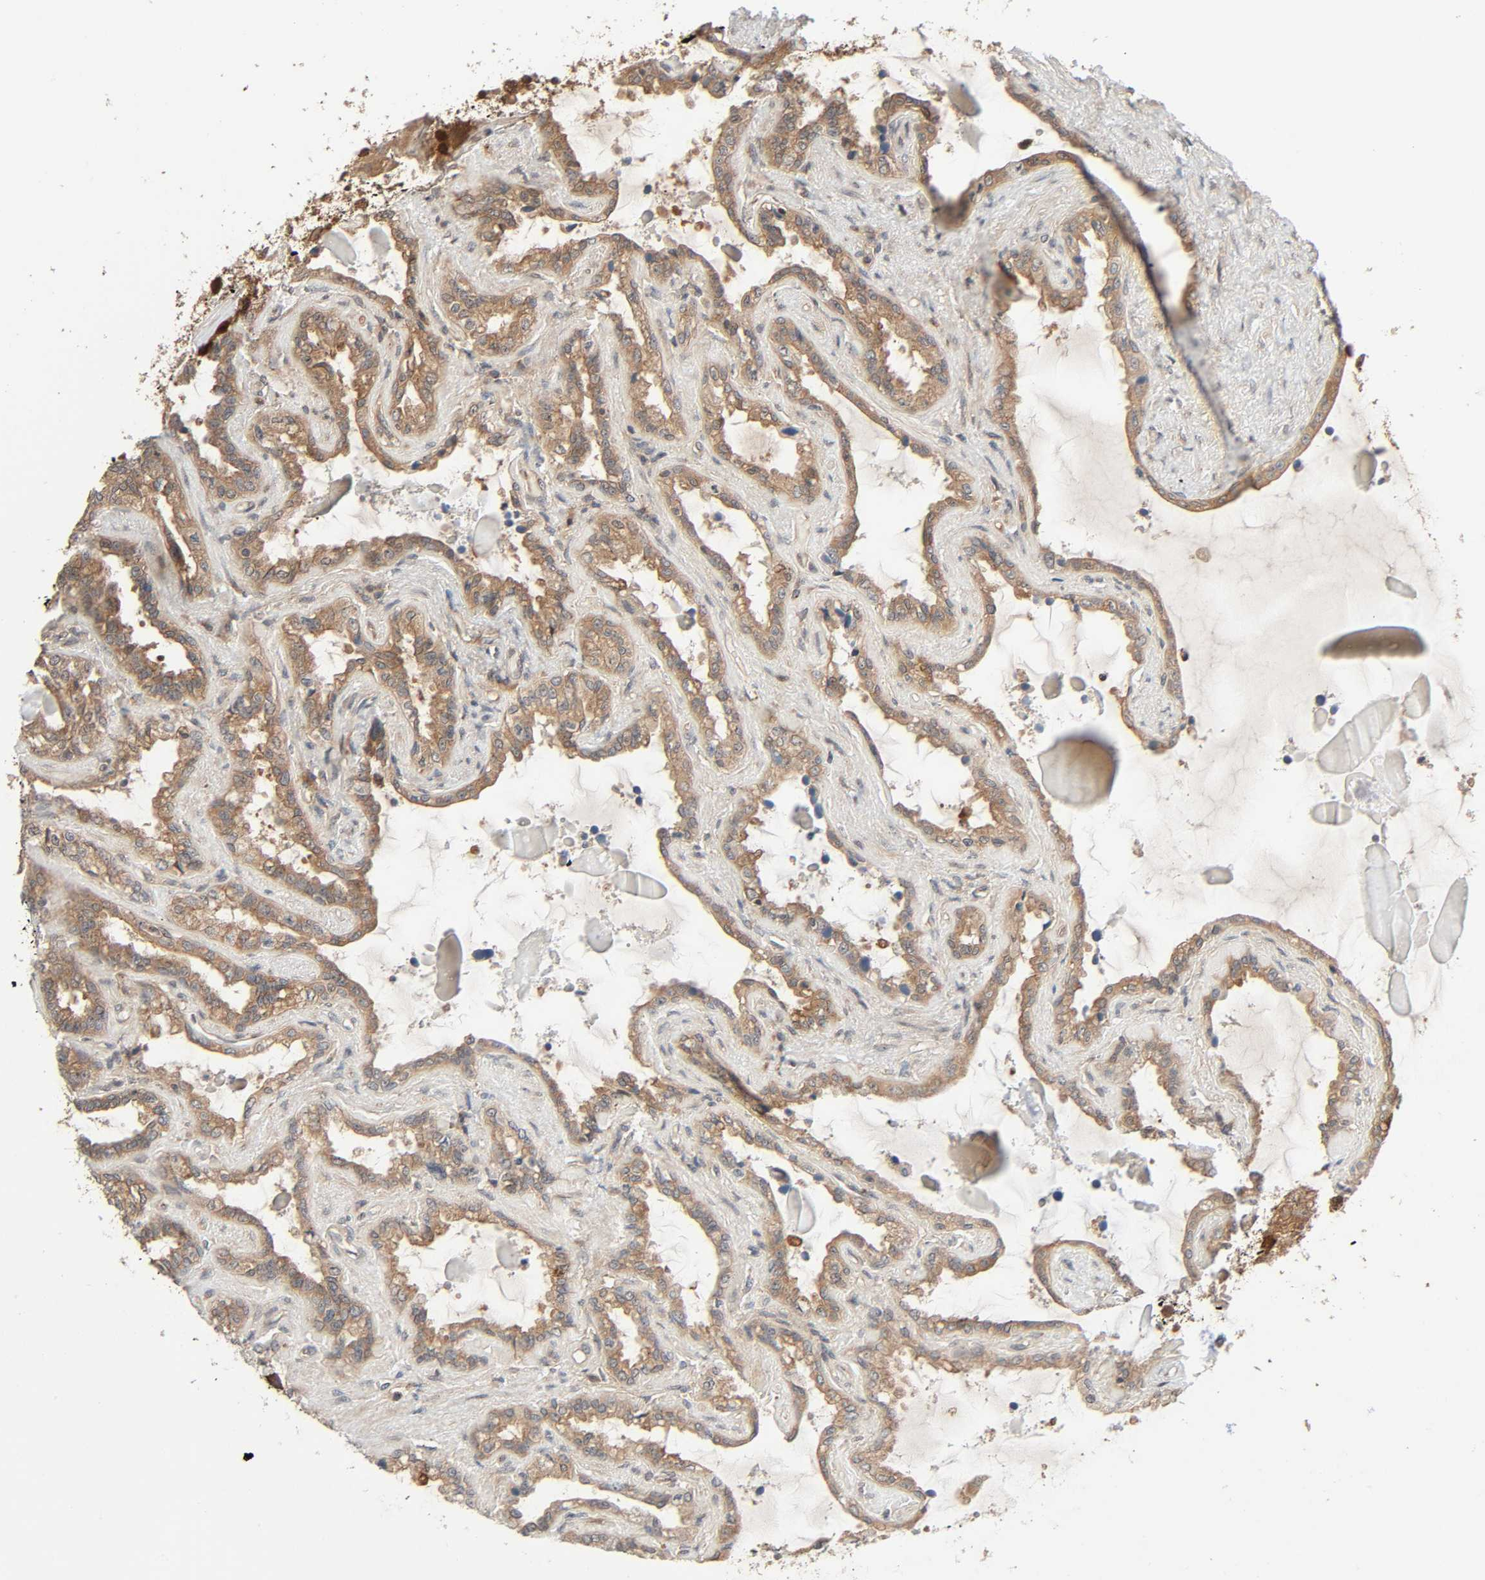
{"staining": {"intensity": "moderate", "quantity": ">75%", "location": "cytoplasmic/membranous"}, "tissue": "seminal vesicle", "cell_type": "Glandular cells", "image_type": "normal", "snomed": [{"axis": "morphology", "description": "Normal tissue, NOS"}, {"axis": "morphology", "description": "Inflammation, NOS"}, {"axis": "topography", "description": "Urinary bladder"}, {"axis": "topography", "description": "Prostate"}, {"axis": "topography", "description": "Seminal veicle"}], "caption": "Normal seminal vesicle was stained to show a protein in brown. There is medium levels of moderate cytoplasmic/membranous expression in about >75% of glandular cells. The staining was performed using DAB (3,3'-diaminobenzidine), with brown indicating positive protein expression. Nuclei are stained blue with hematoxylin.", "gene": "PPP2R1B", "patient": {"sex": "male", "age": 82}}